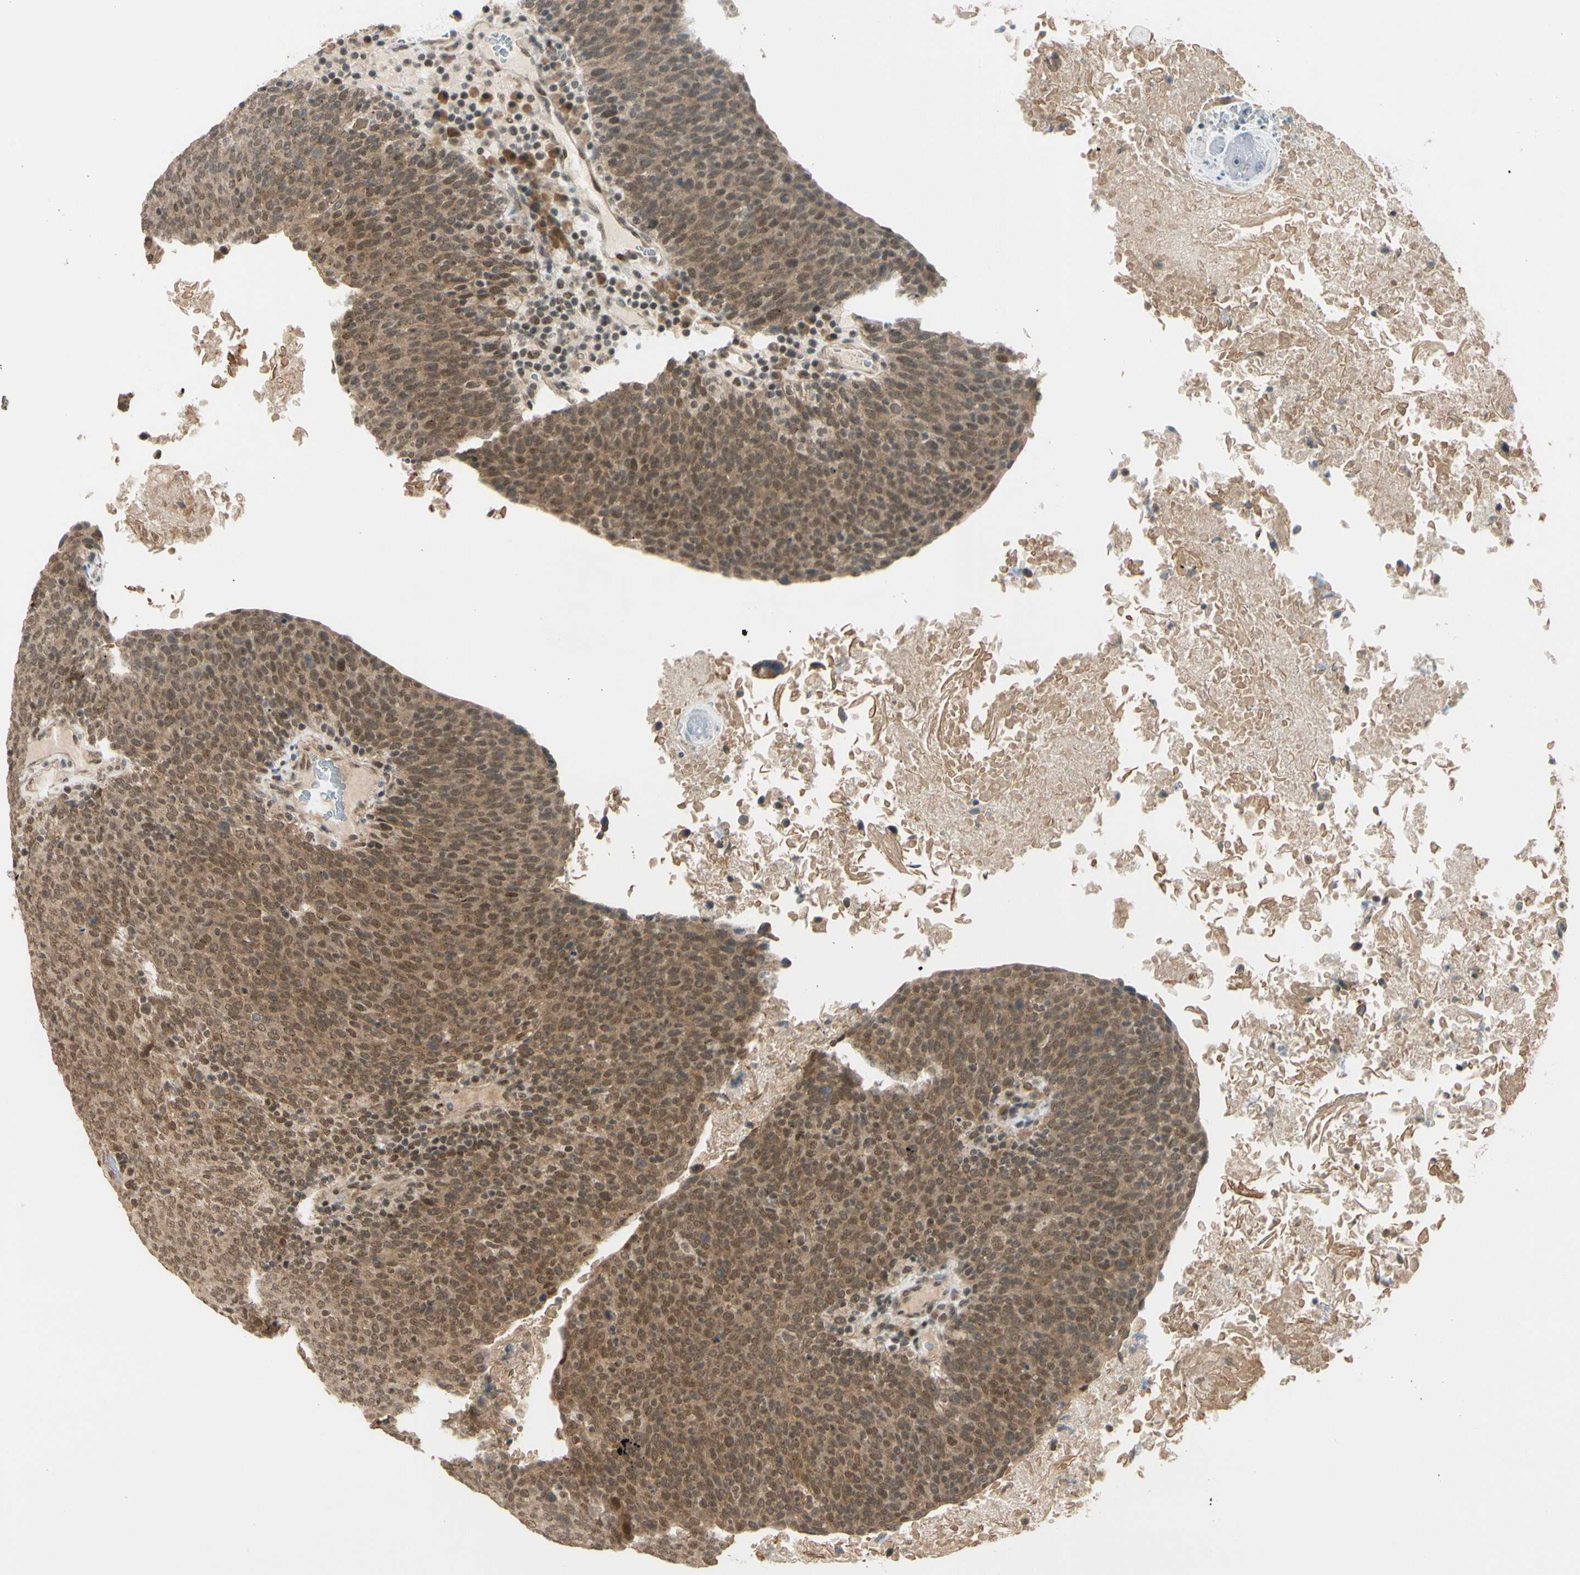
{"staining": {"intensity": "moderate", "quantity": ">75%", "location": "cytoplasmic/membranous,nuclear"}, "tissue": "head and neck cancer", "cell_type": "Tumor cells", "image_type": "cancer", "snomed": [{"axis": "morphology", "description": "Squamous cell carcinoma, NOS"}, {"axis": "morphology", "description": "Squamous cell carcinoma, metastatic, NOS"}, {"axis": "topography", "description": "Lymph node"}, {"axis": "topography", "description": "Head-Neck"}], "caption": "Squamous cell carcinoma (head and neck) was stained to show a protein in brown. There is medium levels of moderate cytoplasmic/membranous and nuclear expression in approximately >75% of tumor cells. (DAB IHC, brown staining for protein, blue staining for nuclei).", "gene": "BRMS1", "patient": {"sex": "male", "age": 62}}